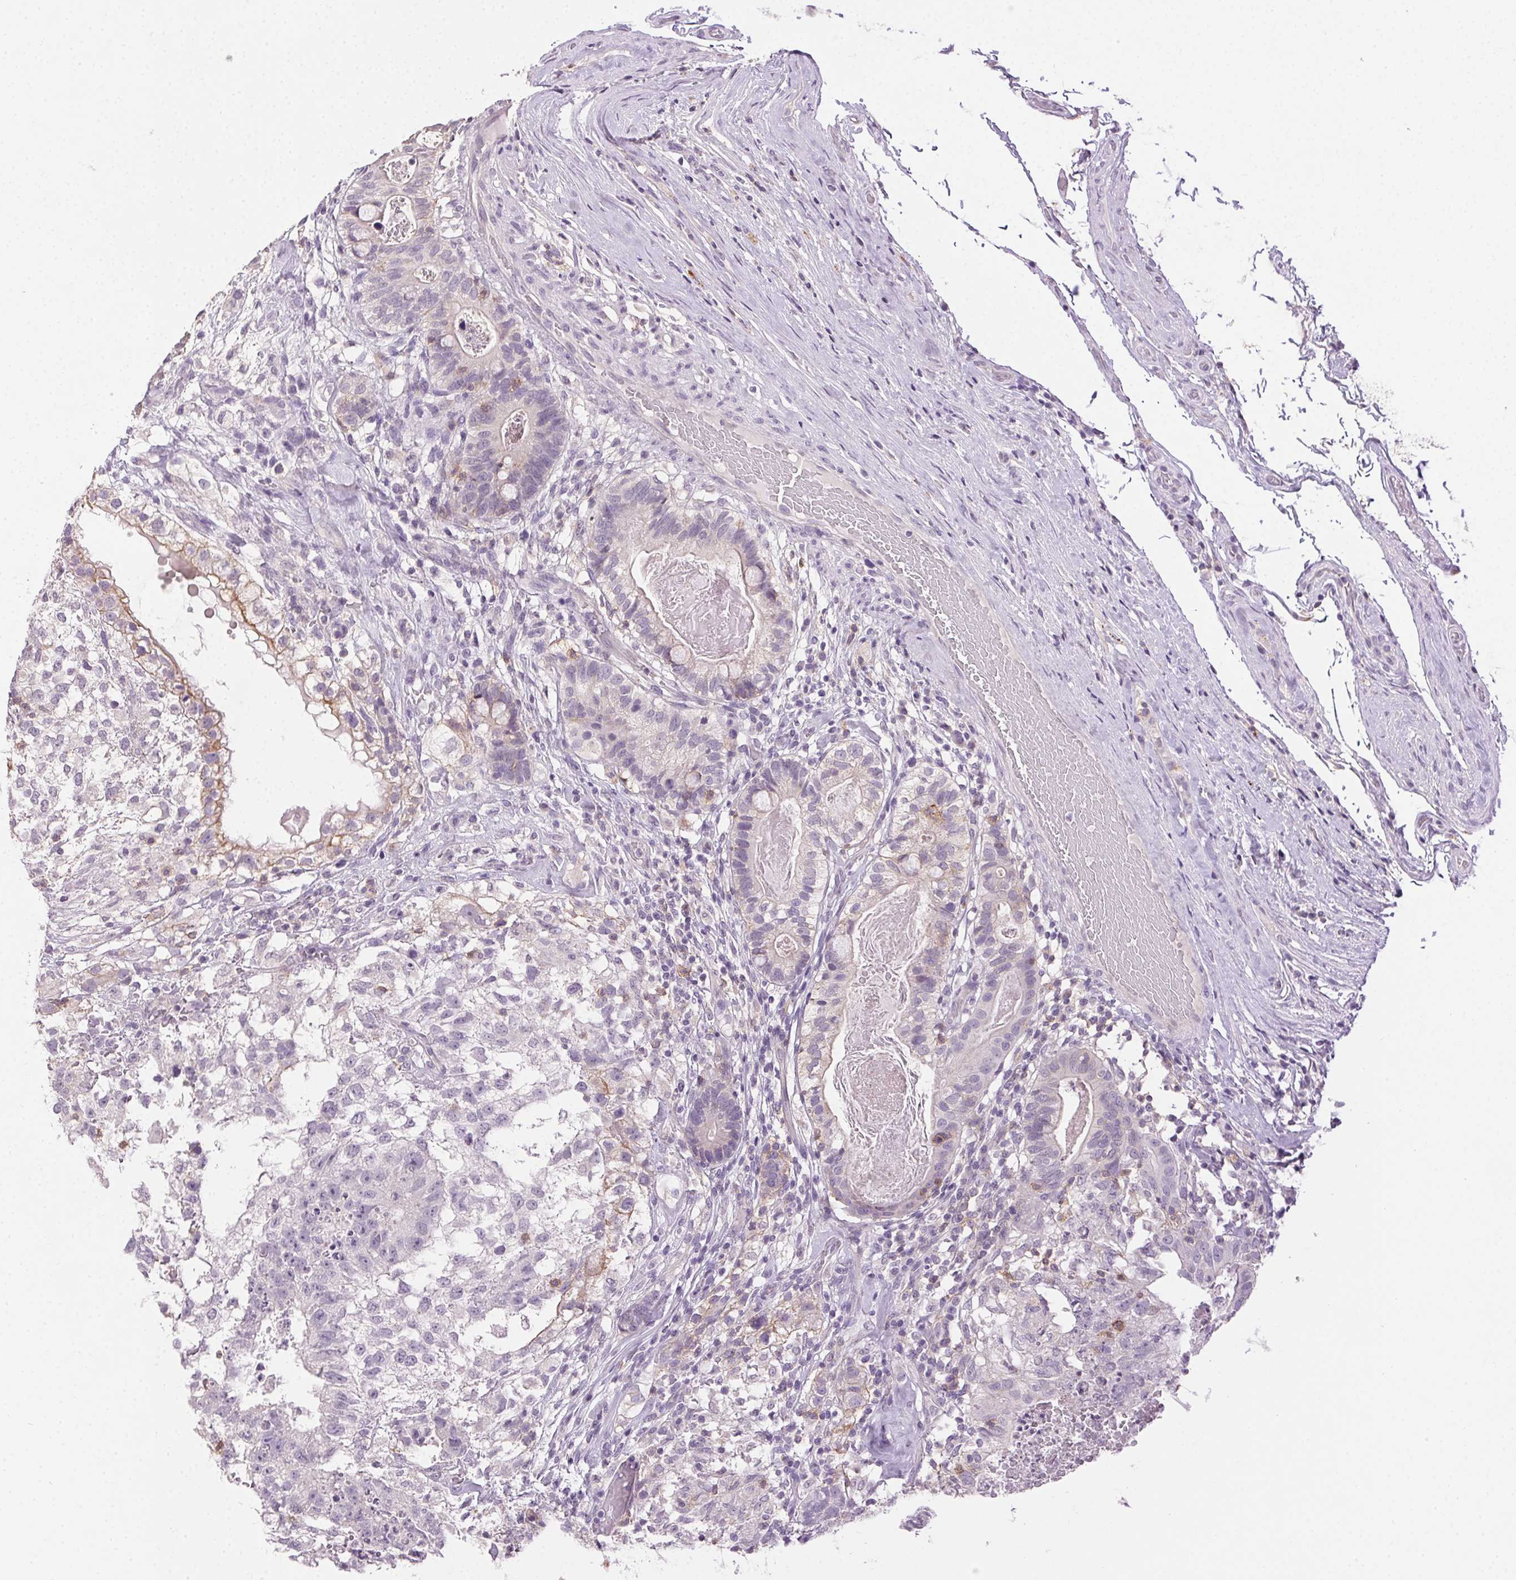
{"staining": {"intensity": "negative", "quantity": "none", "location": "none"}, "tissue": "testis cancer", "cell_type": "Tumor cells", "image_type": "cancer", "snomed": [{"axis": "morphology", "description": "Seminoma, NOS"}, {"axis": "morphology", "description": "Carcinoma, Embryonal, NOS"}, {"axis": "topography", "description": "Testis"}], "caption": "This is an IHC histopathology image of human seminoma (testis). There is no staining in tumor cells.", "gene": "AKAP5", "patient": {"sex": "male", "age": 41}}